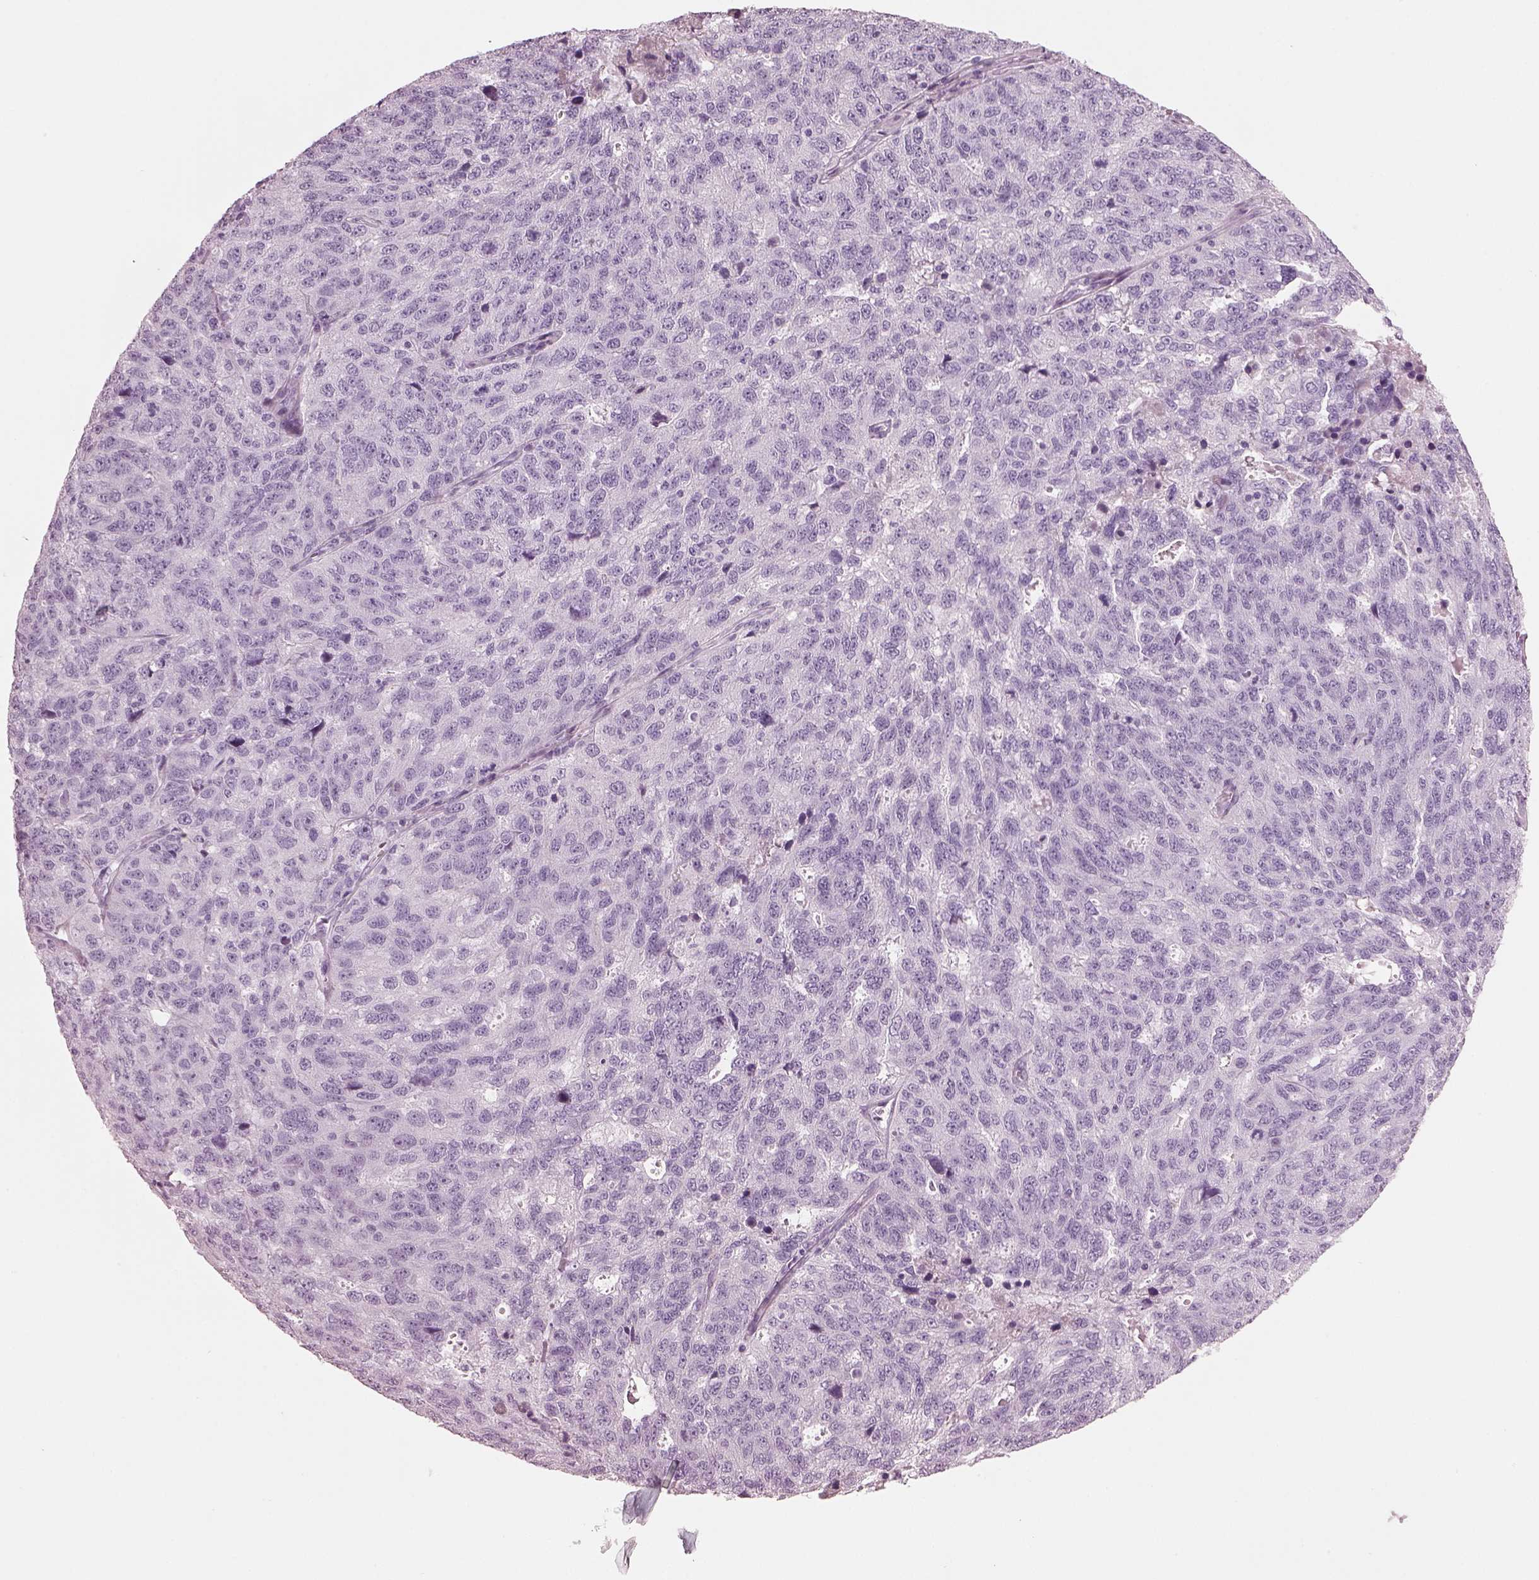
{"staining": {"intensity": "negative", "quantity": "none", "location": "none"}, "tissue": "ovarian cancer", "cell_type": "Tumor cells", "image_type": "cancer", "snomed": [{"axis": "morphology", "description": "Cystadenocarcinoma, serous, NOS"}, {"axis": "topography", "description": "Ovary"}], "caption": "Immunohistochemistry (IHC) of ovarian cancer exhibits no staining in tumor cells.", "gene": "HYDIN", "patient": {"sex": "female", "age": 71}}